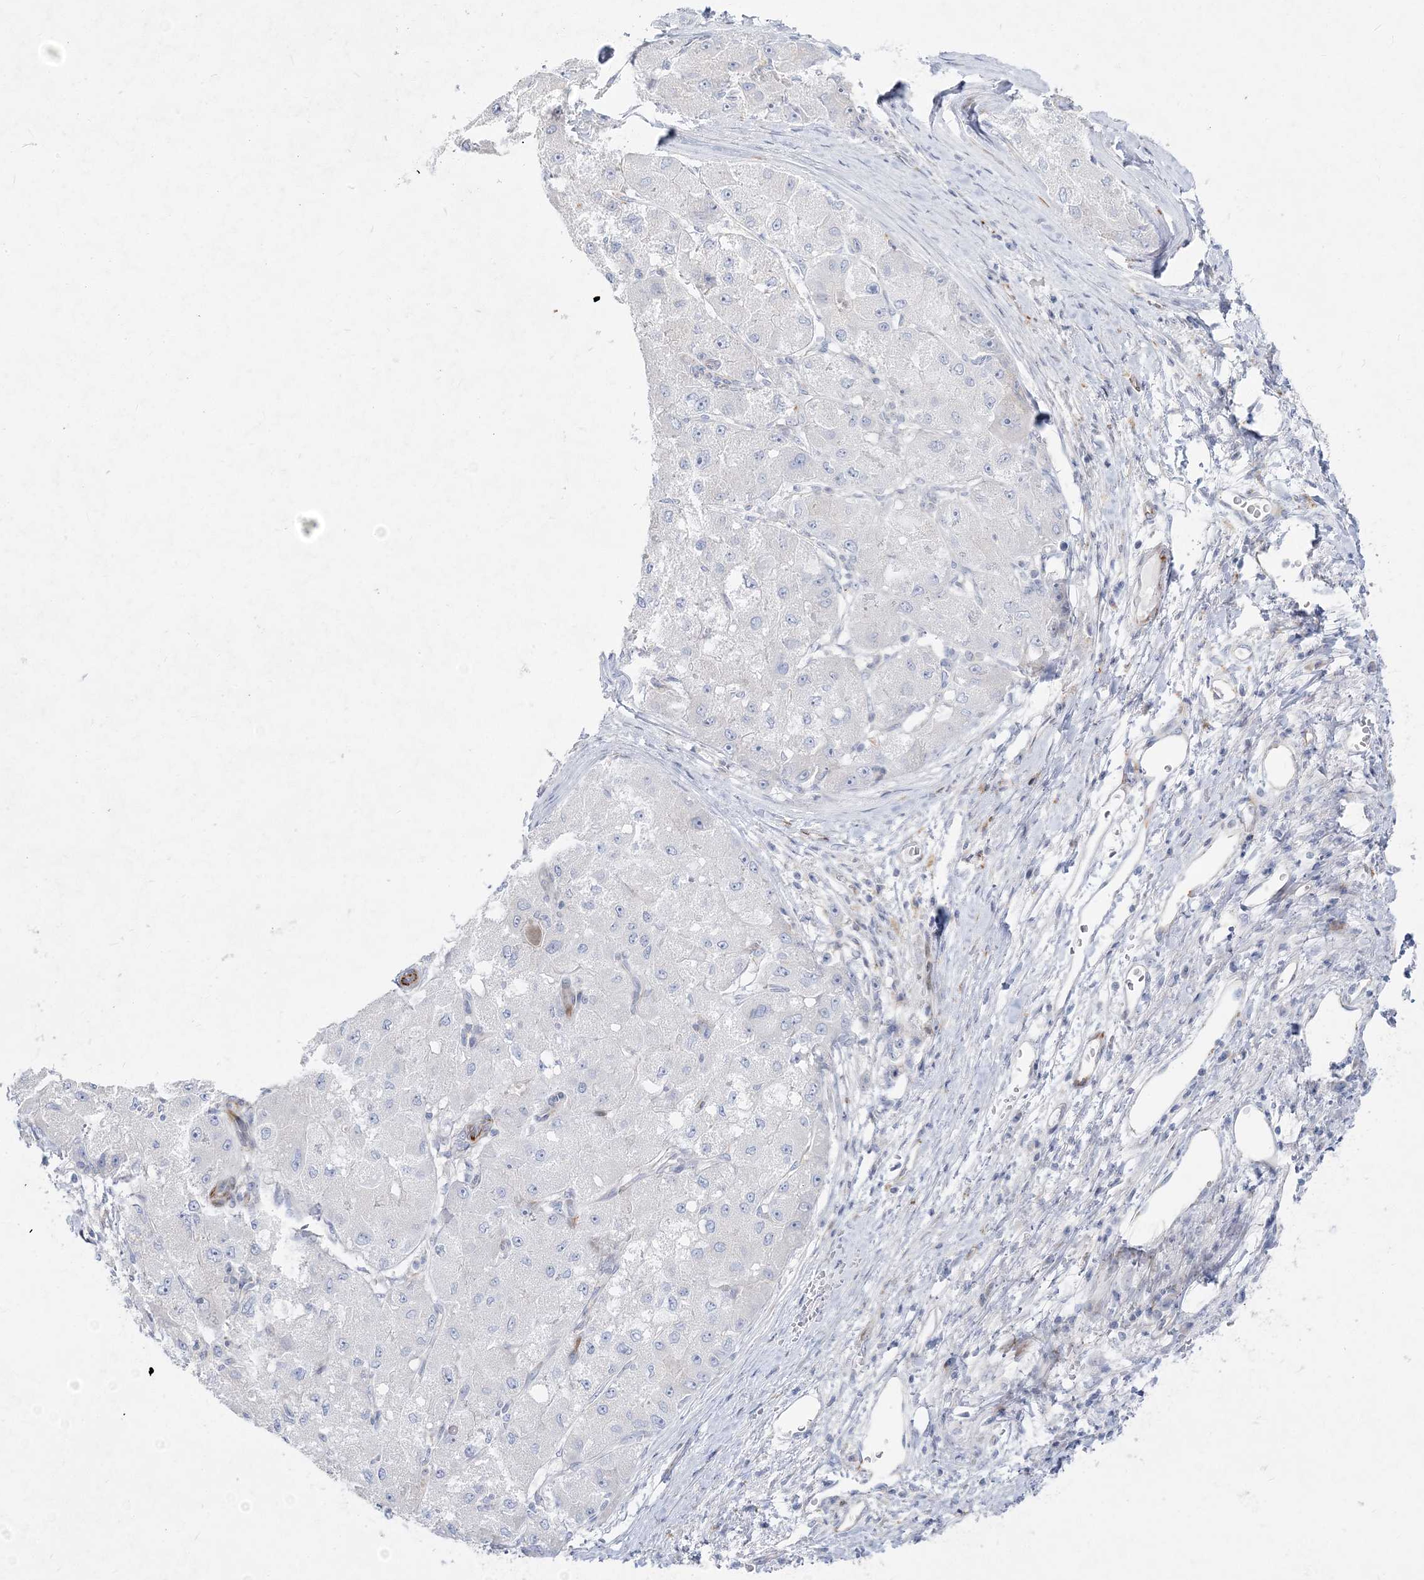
{"staining": {"intensity": "negative", "quantity": "none", "location": "none"}, "tissue": "liver cancer", "cell_type": "Tumor cells", "image_type": "cancer", "snomed": [{"axis": "morphology", "description": "Carcinoma, Hepatocellular, NOS"}, {"axis": "topography", "description": "Liver"}], "caption": "The immunohistochemistry (IHC) micrograph has no significant expression in tumor cells of liver hepatocellular carcinoma tissue.", "gene": "GPAT2", "patient": {"sex": "male", "age": 80}}